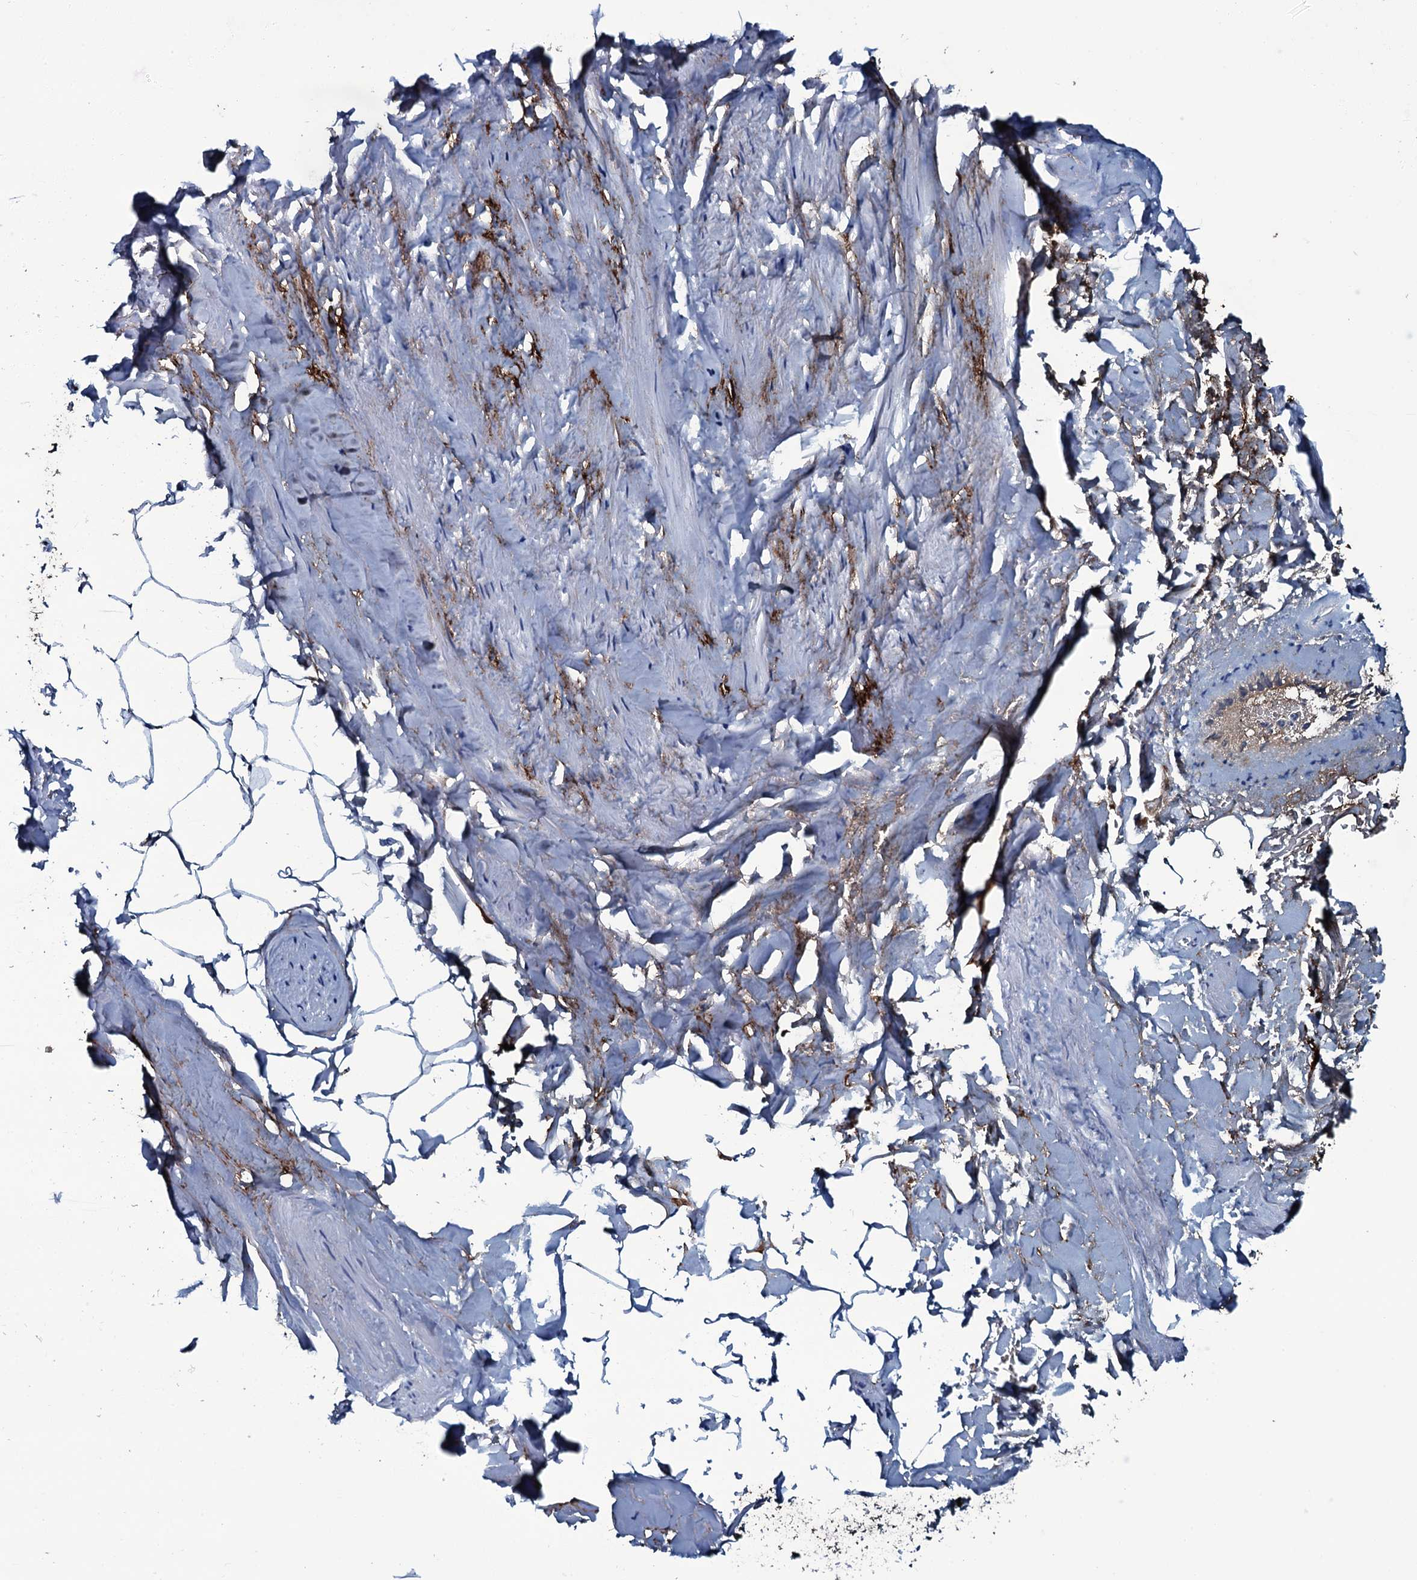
{"staining": {"intensity": "negative", "quantity": "none", "location": "none"}, "tissue": "adipose tissue", "cell_type": "Adipocytes", "image_type": "normal", "snomed": [{"axis": "morphology", "description": "Normal tissue, NOS"}, {"axis": "morphology", "description": "Adenocarcinoma, Low grade"}, {"axis": "topography", "description": "Prostate"}, {"axis": "topography", "description": "Peripheral nerve tissue"}], "caption": "DAB (3,3'-diaminobenzidine) immunohistochemical staining of unremarkable human adipose tissue exhibits no significant expression in adipocytes. Nuclei are stained in blue.", "gene": "LYG2", "patient": {"sex": "male", "age": 63}}